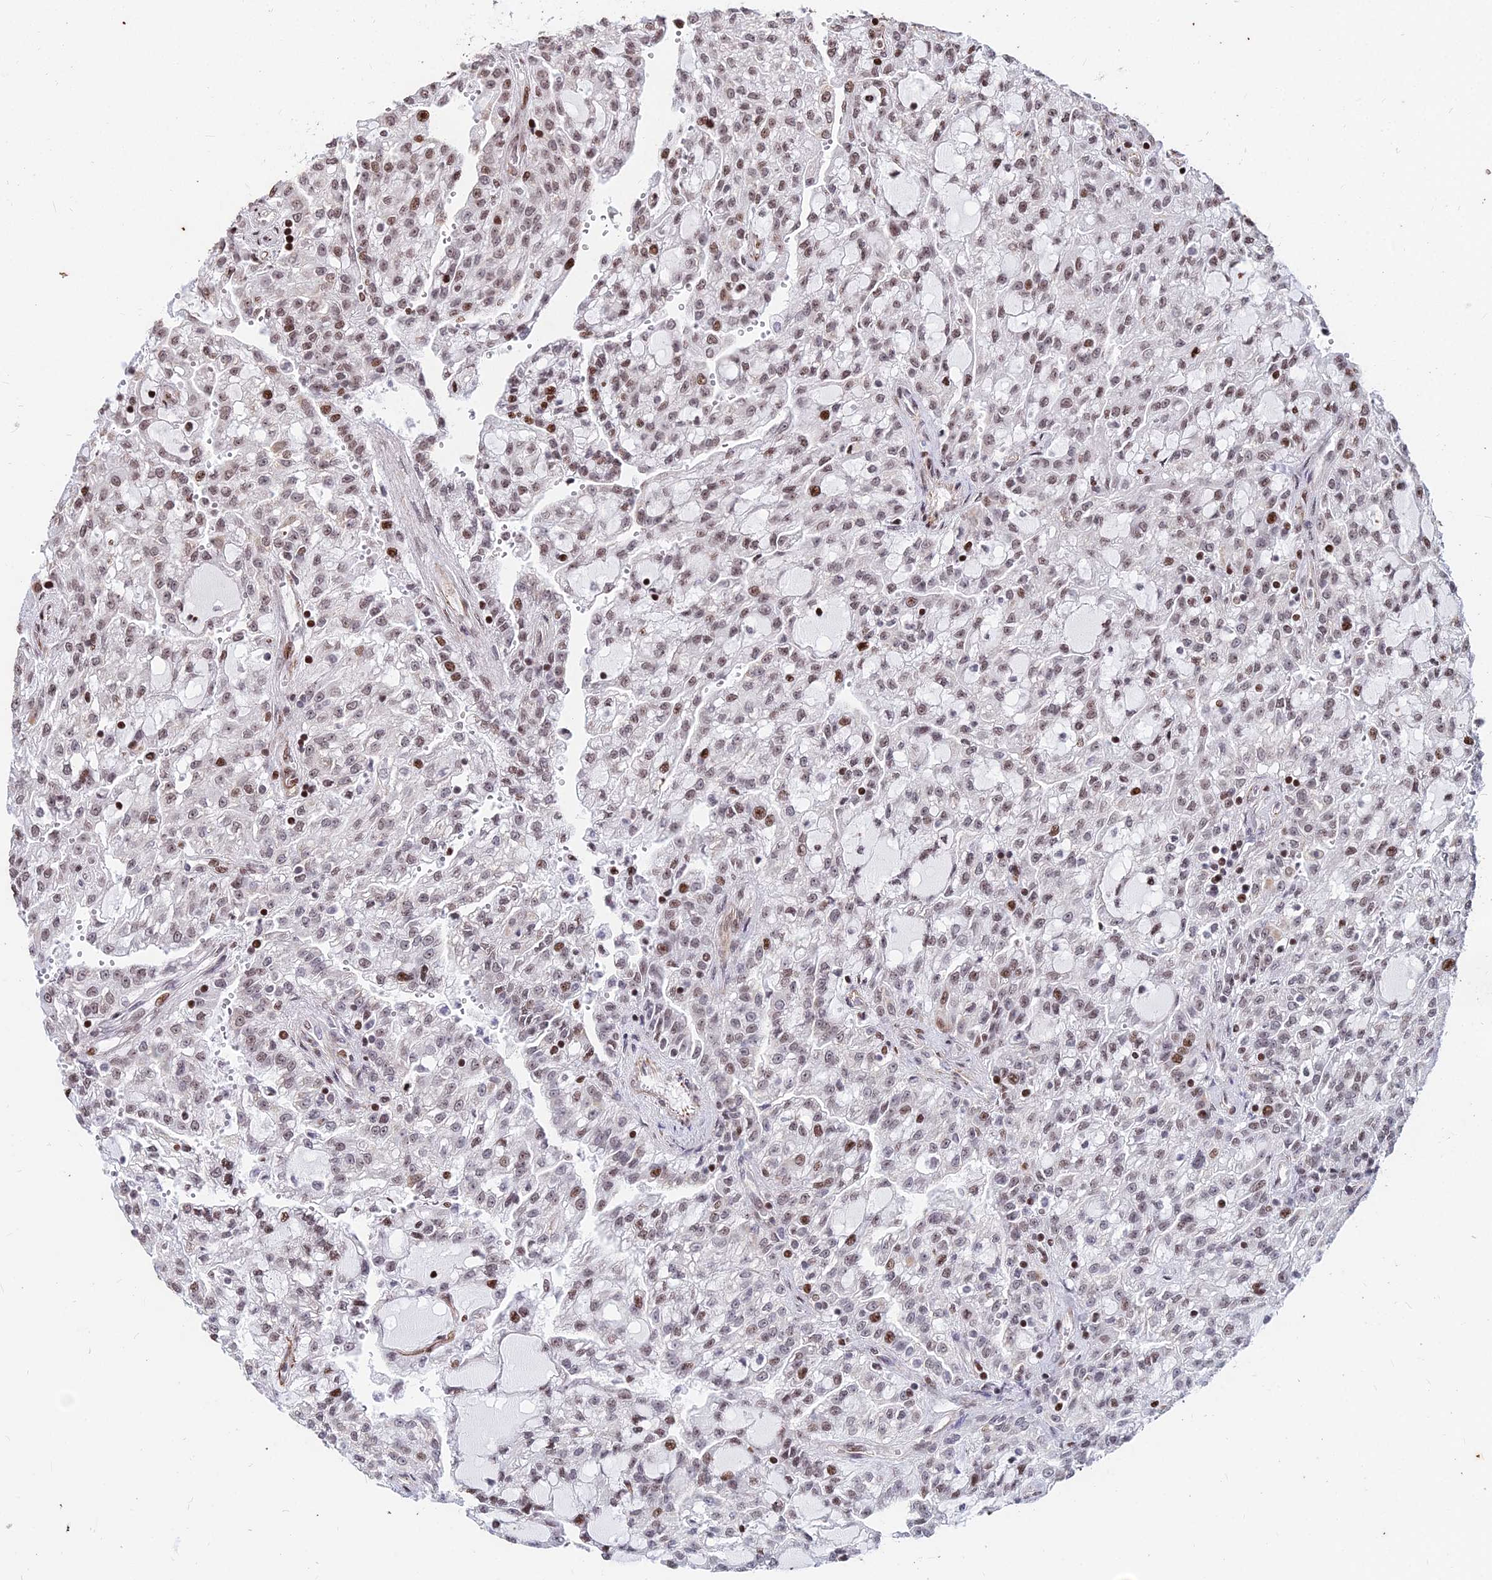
{"staining": {"intensity": "moderate", "quantity": "25%-75%", "location": "nuclear"}, "tissue": "renal cancer", "cell_type": "Tumor cells", "image_type": "cancer", "snomed": [{"axis": "morphology", "description": "Adenocarcinoma, NOS"}, {"axis": "topography", "description": "Kidney"}], "caption": "Brown immunohistochemical staining in human renal cancer shows moderate nuclear expression in about 25%-75% of tumor cells. Nuclei are stained in blue.", "gene": "NYAP2", "patient": {"sex": "male", "age": 63}}